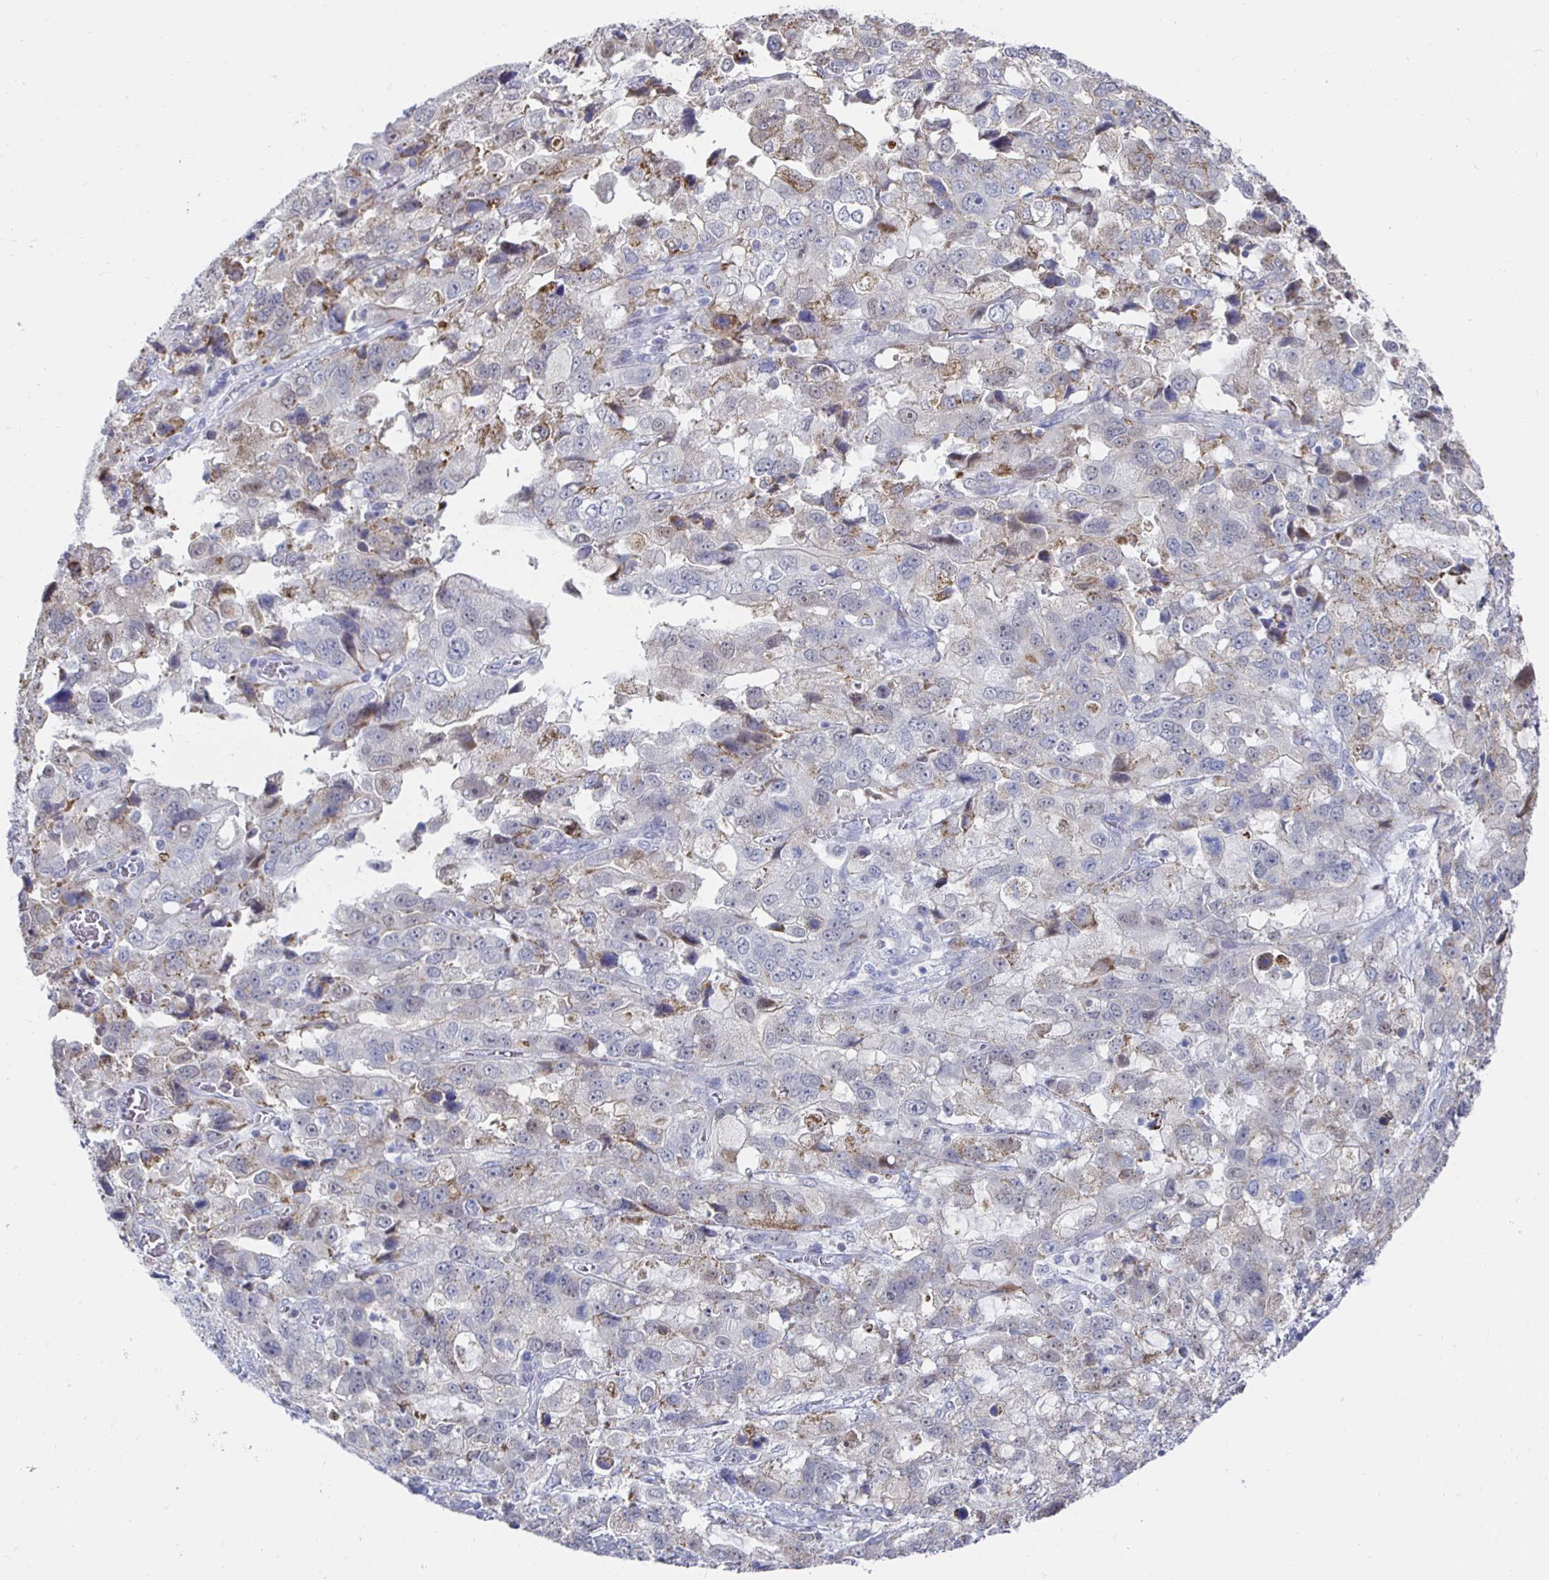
{"staining": {"intensity": "moderate", "quantity": "<25%", "location": "cytoplasmic/membranous"}, "tissue": "stomach cancer", "cell_type": "Tumor cells", "image_type": "cancer", "snomed": [{"axis": "morphology", "description": "Adenocarcinoma, NOS"}, {"axis": "topography", "description": "Stomach, upper"}], "caption": "Adenocarcinoma (stomach) stained with IHC demonstrates moderate cytoplasmic/membranous expression in approximately <25% of tumor cells.", "gene": "NOCT", "patient": {"sex": "female", "age": 81}}